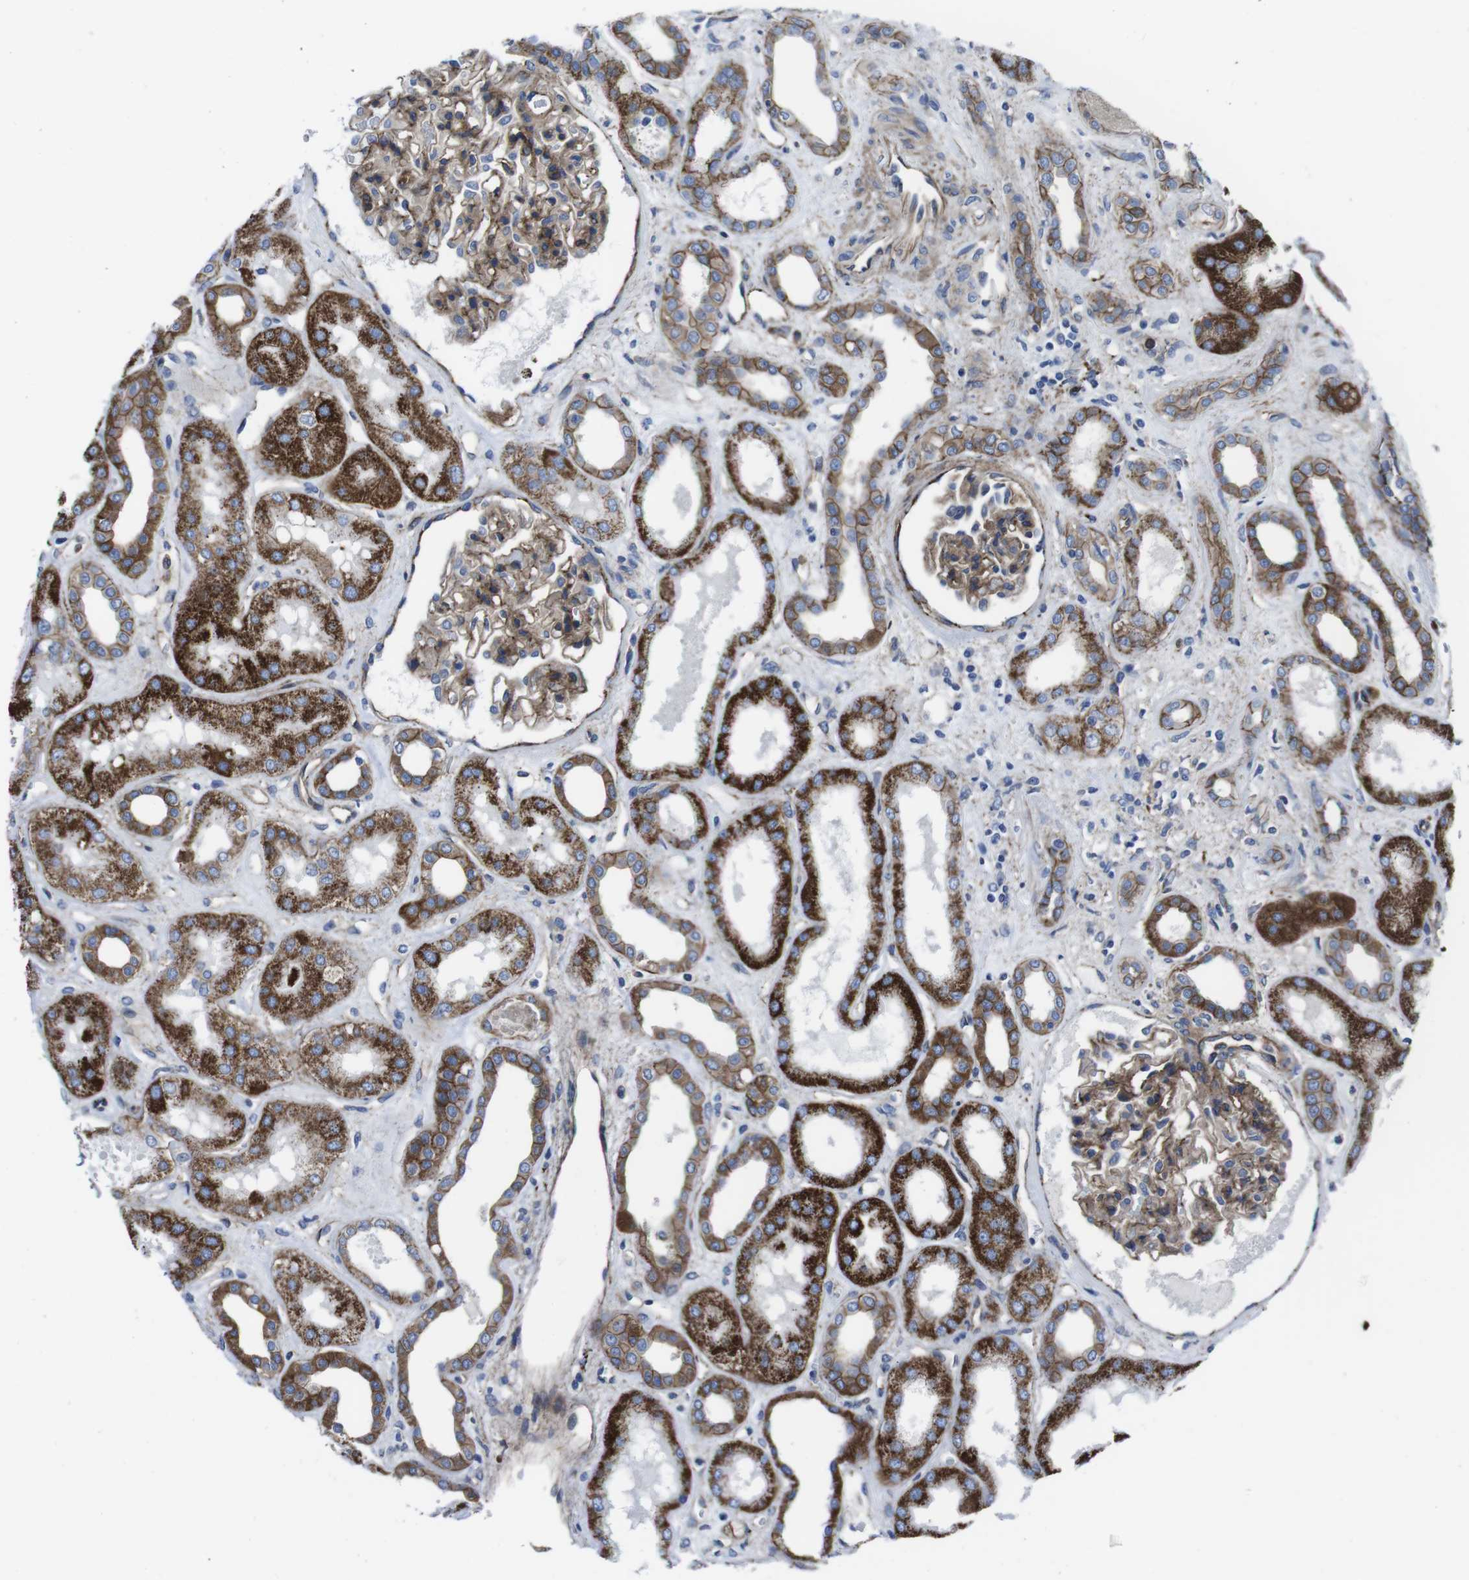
{"staining": {"intensity": "moderate", "quantity": ">75%", "location": "cytoplasmic/membranous"}, "tissue": "kidney", "cell_type": "Cells in glomeruli", "image_type": "normal", "snomed": [{"axis": "morphology", "description": "Normal tissue, NOS"}, {"axis": "topography", "description": "Kidney"}], "caption": "Protein analysis of normal kidney reveals moderate cytoplasmic/membranous positivity in about >75% of cells in glomeruli.", "gene": "NUMB", "patient": {"sex": "male", "age": 59}}